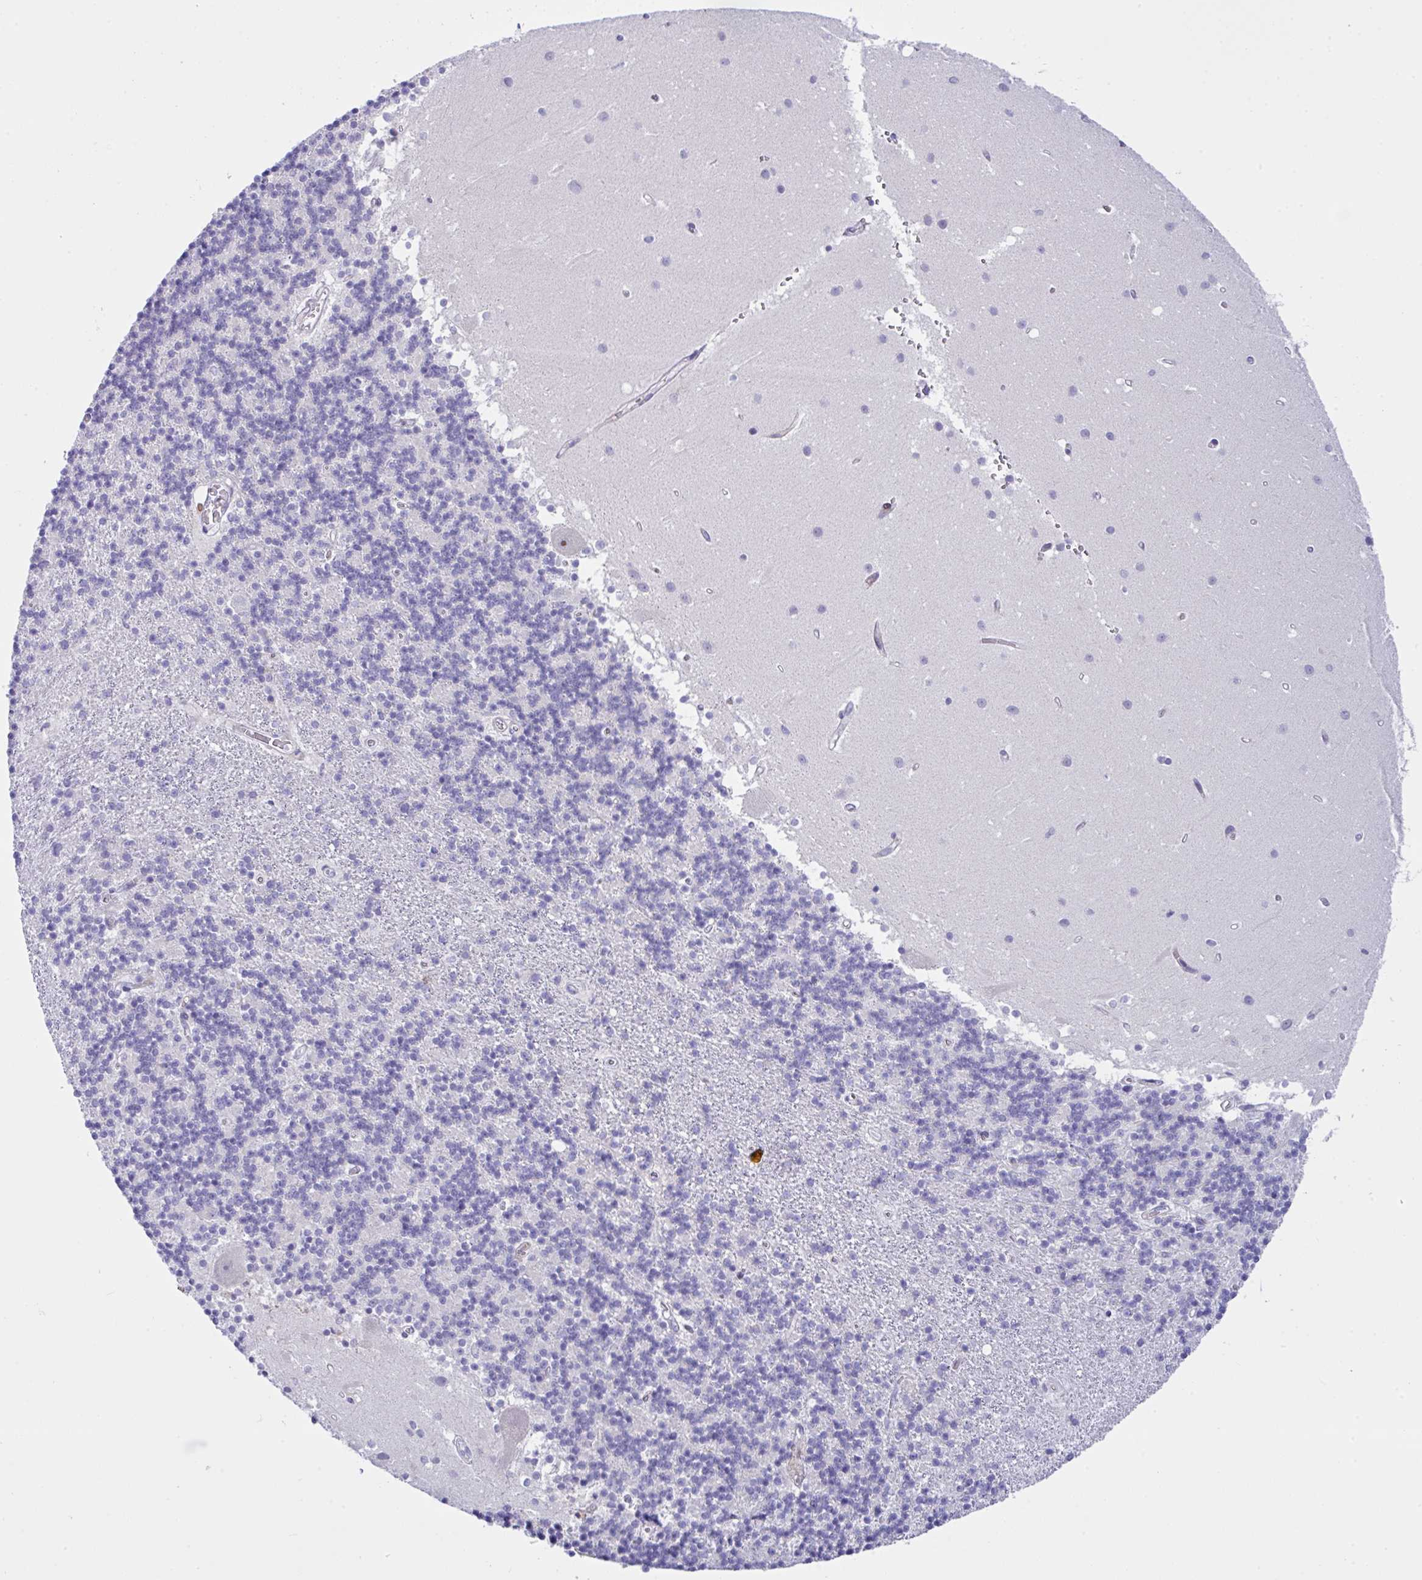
{"staining": {"intensity": "negative", "quantity": "none", "location": "none"}, "tissue": "cerebellum", "cell_type": "Cells in granular layer", "image_type": "normal", "snomed": [{"axis": "morphology", "description": "Normal tissue, NOS"}, {"axis": "topography", "description": "Cerebellum"}], "caption": "High magnification brightfield microscopy of benign cerebellum stained with DAB (brown) and counterstained with hematoxylin (blue): cells in granular layer show no significant positivity. (Immunohistochemistry (ihc), brightfield microscopy, high magnification).", "gene": "ZNF713", "patient": {"sex": "male", "age": 54}}